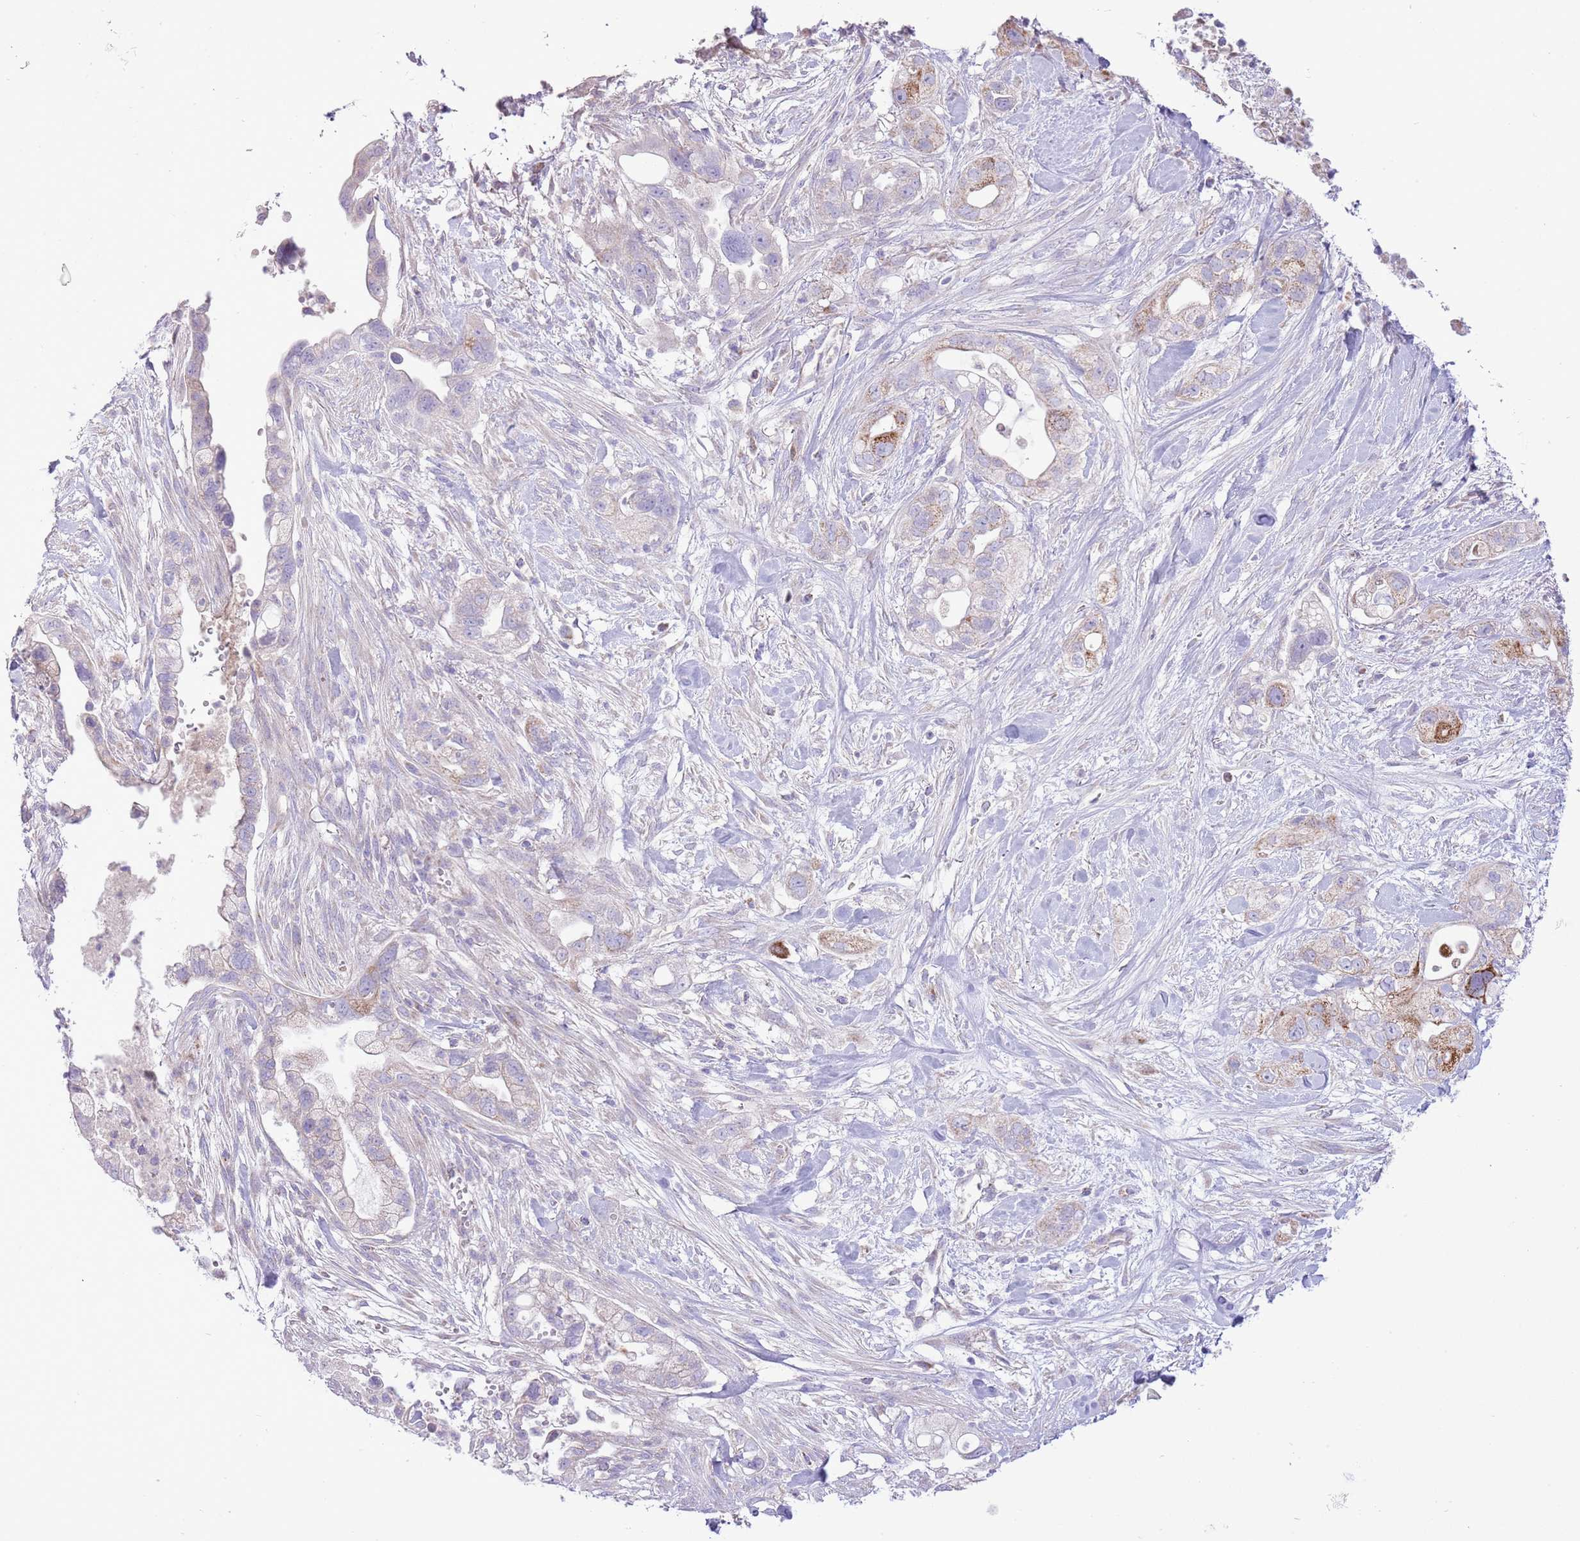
{"staining": {"intensity": "moderate", "quantity": "<25%", "location": "cytoplasmic/membranous"}, "tissue": "pancreatic cancer", "cell_type": "Tumor cells", "image_type": "cancer", "snomed": [{"axis": "morphology", "description": "Adenocarcinoma, NOS"}, {"axis": "topography", "description": "Pancreas"}], "caption": "This is a photomicrograph of IHC staining of pancreatic cancer (adenocarcinoma), which shows moderate positivity in the cytoplasmic/membranous of tumor cells.", "gene": "OAZ2", "patient": {"sex": "male", "age": 44}}